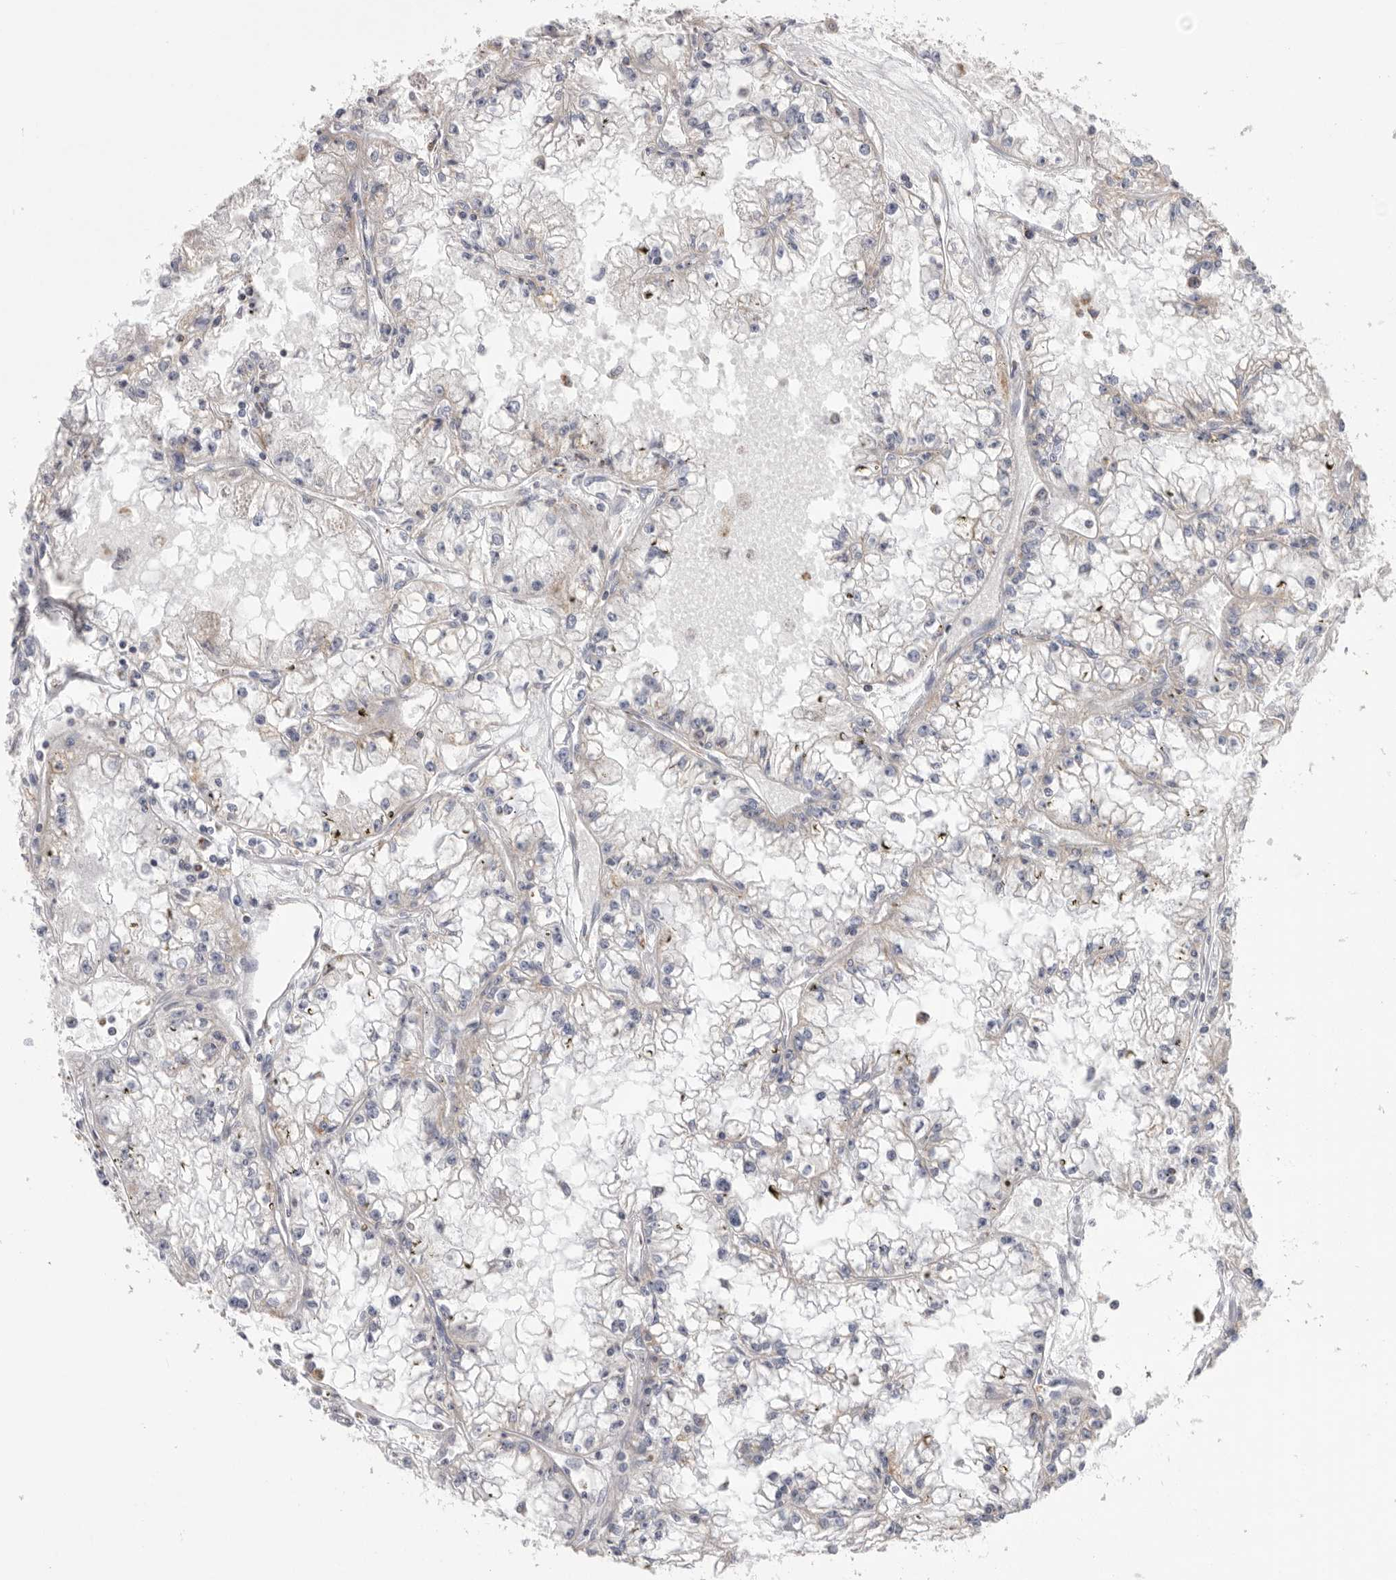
{"staining": {"intensity": "negative", "quantity": "none", "location": "none"}, "tissue": "renal cancer", "cell_type": "Tumor cells", "image_type": "cancer", "snomed": [{"axis": "morphology", "description": "Adenocarcinoma, NOS"}, {"axis": "topography", "description": "Kidney"}], "caption": "High power microscopy histopathology image of an immunohistochemistry histopathology image of renal adenocarcinoma, revealing no significant expression in tumor cells.", "gene": "VDAC3", "patient": {"sex": "male", "age": 56}}